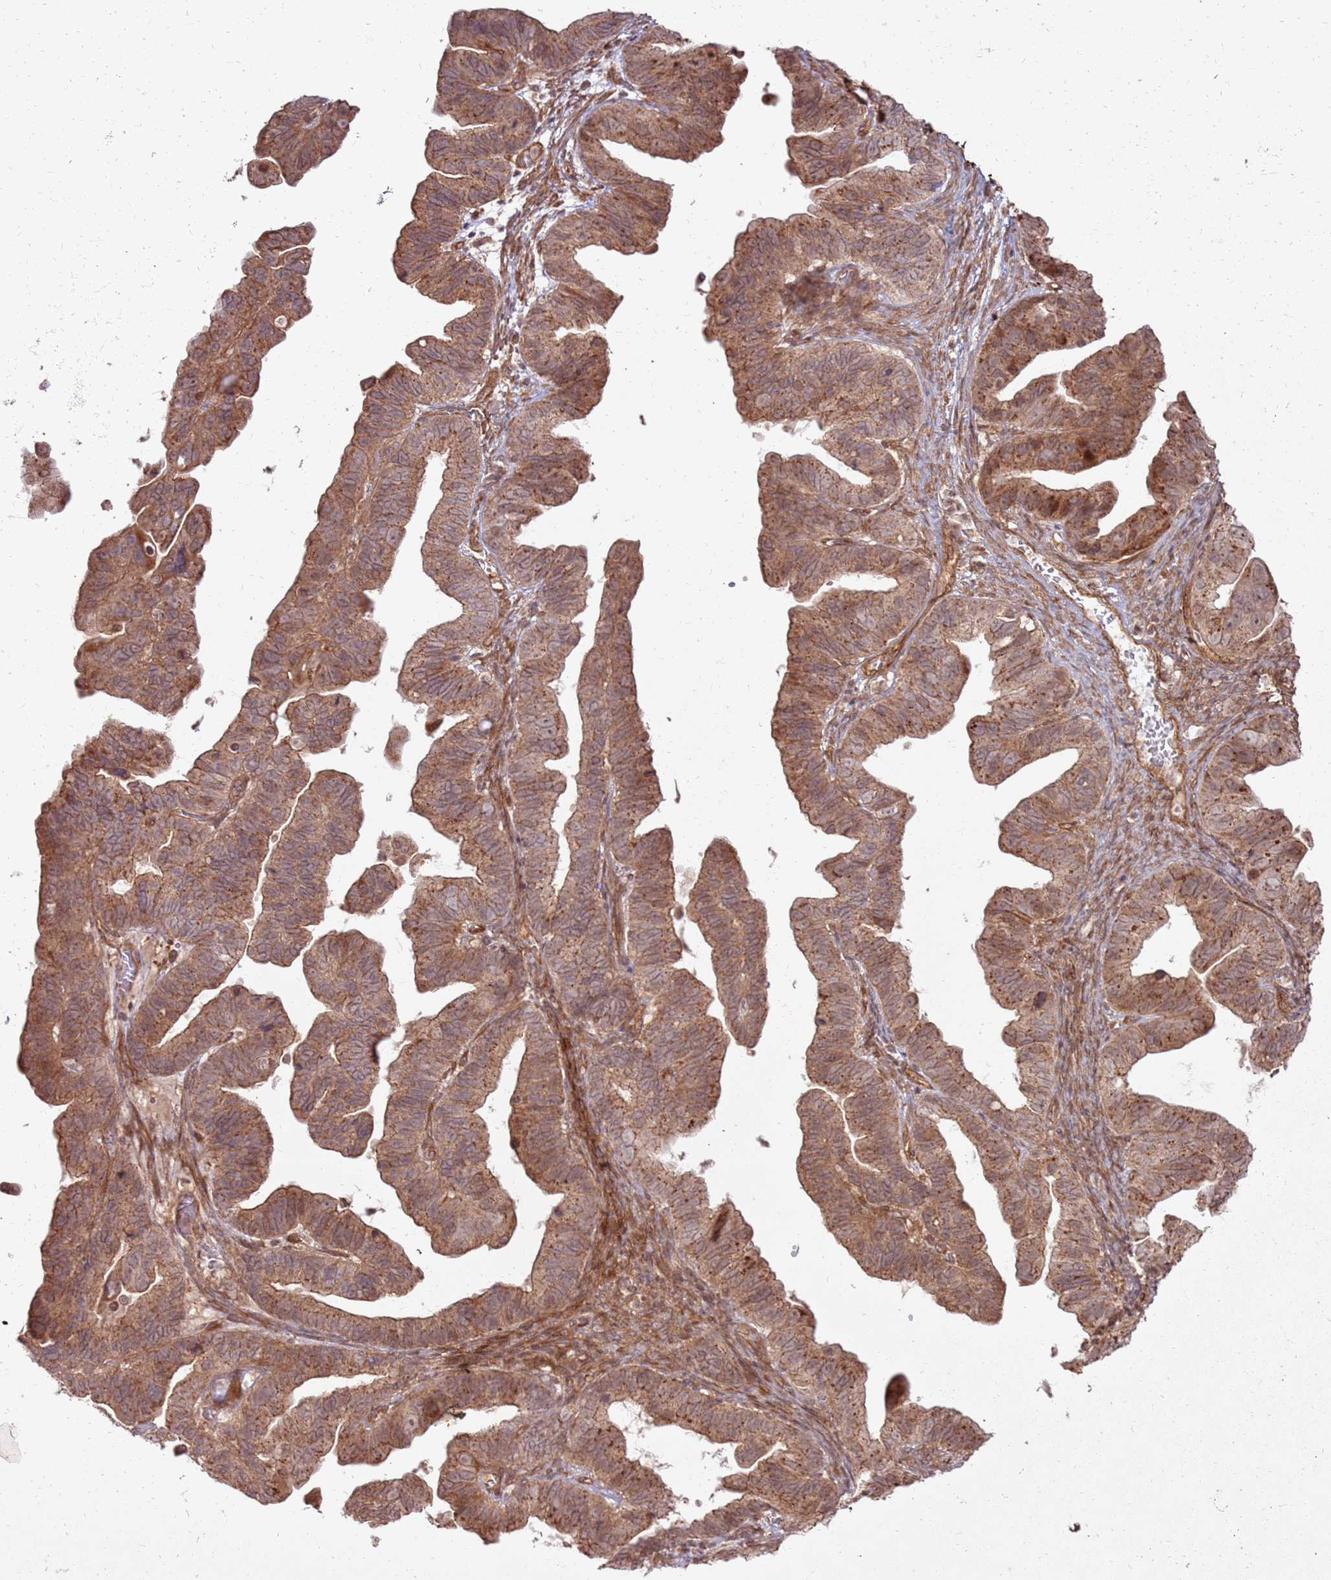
{"staining": {"intensity": "moderate", "quantity": ">75%", "location": "cytoplasmic/membranous"}, "tissue": "ovarian cancer", "cell_type": "Tumor cells", "image_type": "cancer", "snomed": [{"axis": "morphology", "description": "Cystadenocarcinoma, serous, NOS"}, {"axis": "topography", "description": "Ovary"}], "caption": "Protein staining displays moderate cytoplasmic/membranous expression in about >75% of tumor cells in ovarian cancer (serous cystadenocarcinoma).", "gene": "ZNF623", "patient": {"sex": "female", "age": 56}}